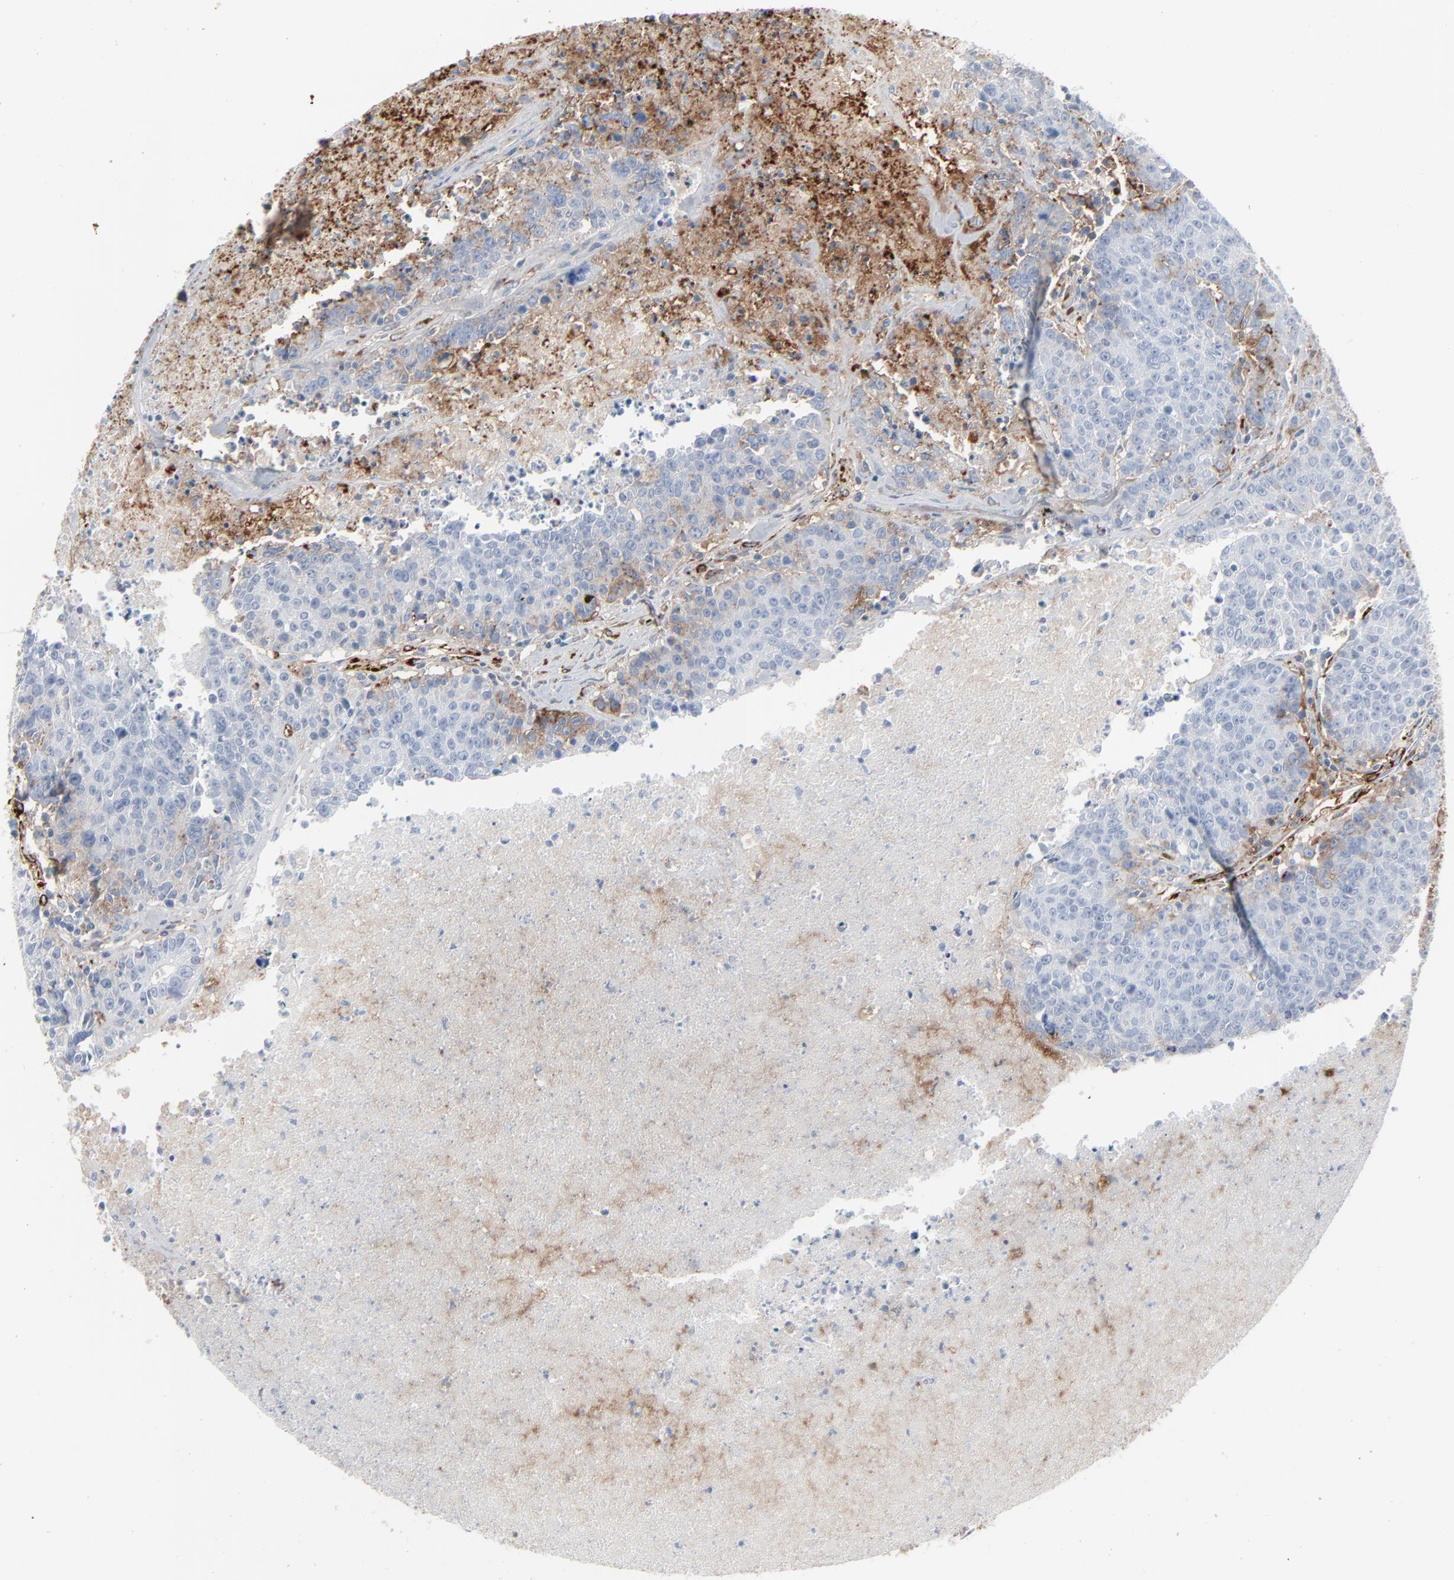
{"staining": {"intensity": "moderate", "quantity": "<25%", "location": "cytoplasmic/membranous"}, "tissue": "colorectal cancer", "cell_type": "Tumor cells", "image_type": "cancer", "snomed": [{"axis": "morphology", "description": "Adenocarcinoma, NOS"}, {"axis": "topography", "description": "Colon"}], "caption": "Immunohistochemistry photomicrograph of neoplastic tissue: colorectal cancer (adenocarcinoma) stained using immunohistochemistry exhibits low levels of moderate protein expression localized specifically in the cytoplasmic/membranous of tumor cells, appearing as a cytoplasmic/membranous brown color.", "gene": "BGN", "patient": {"sex": "female", "age": 53}}